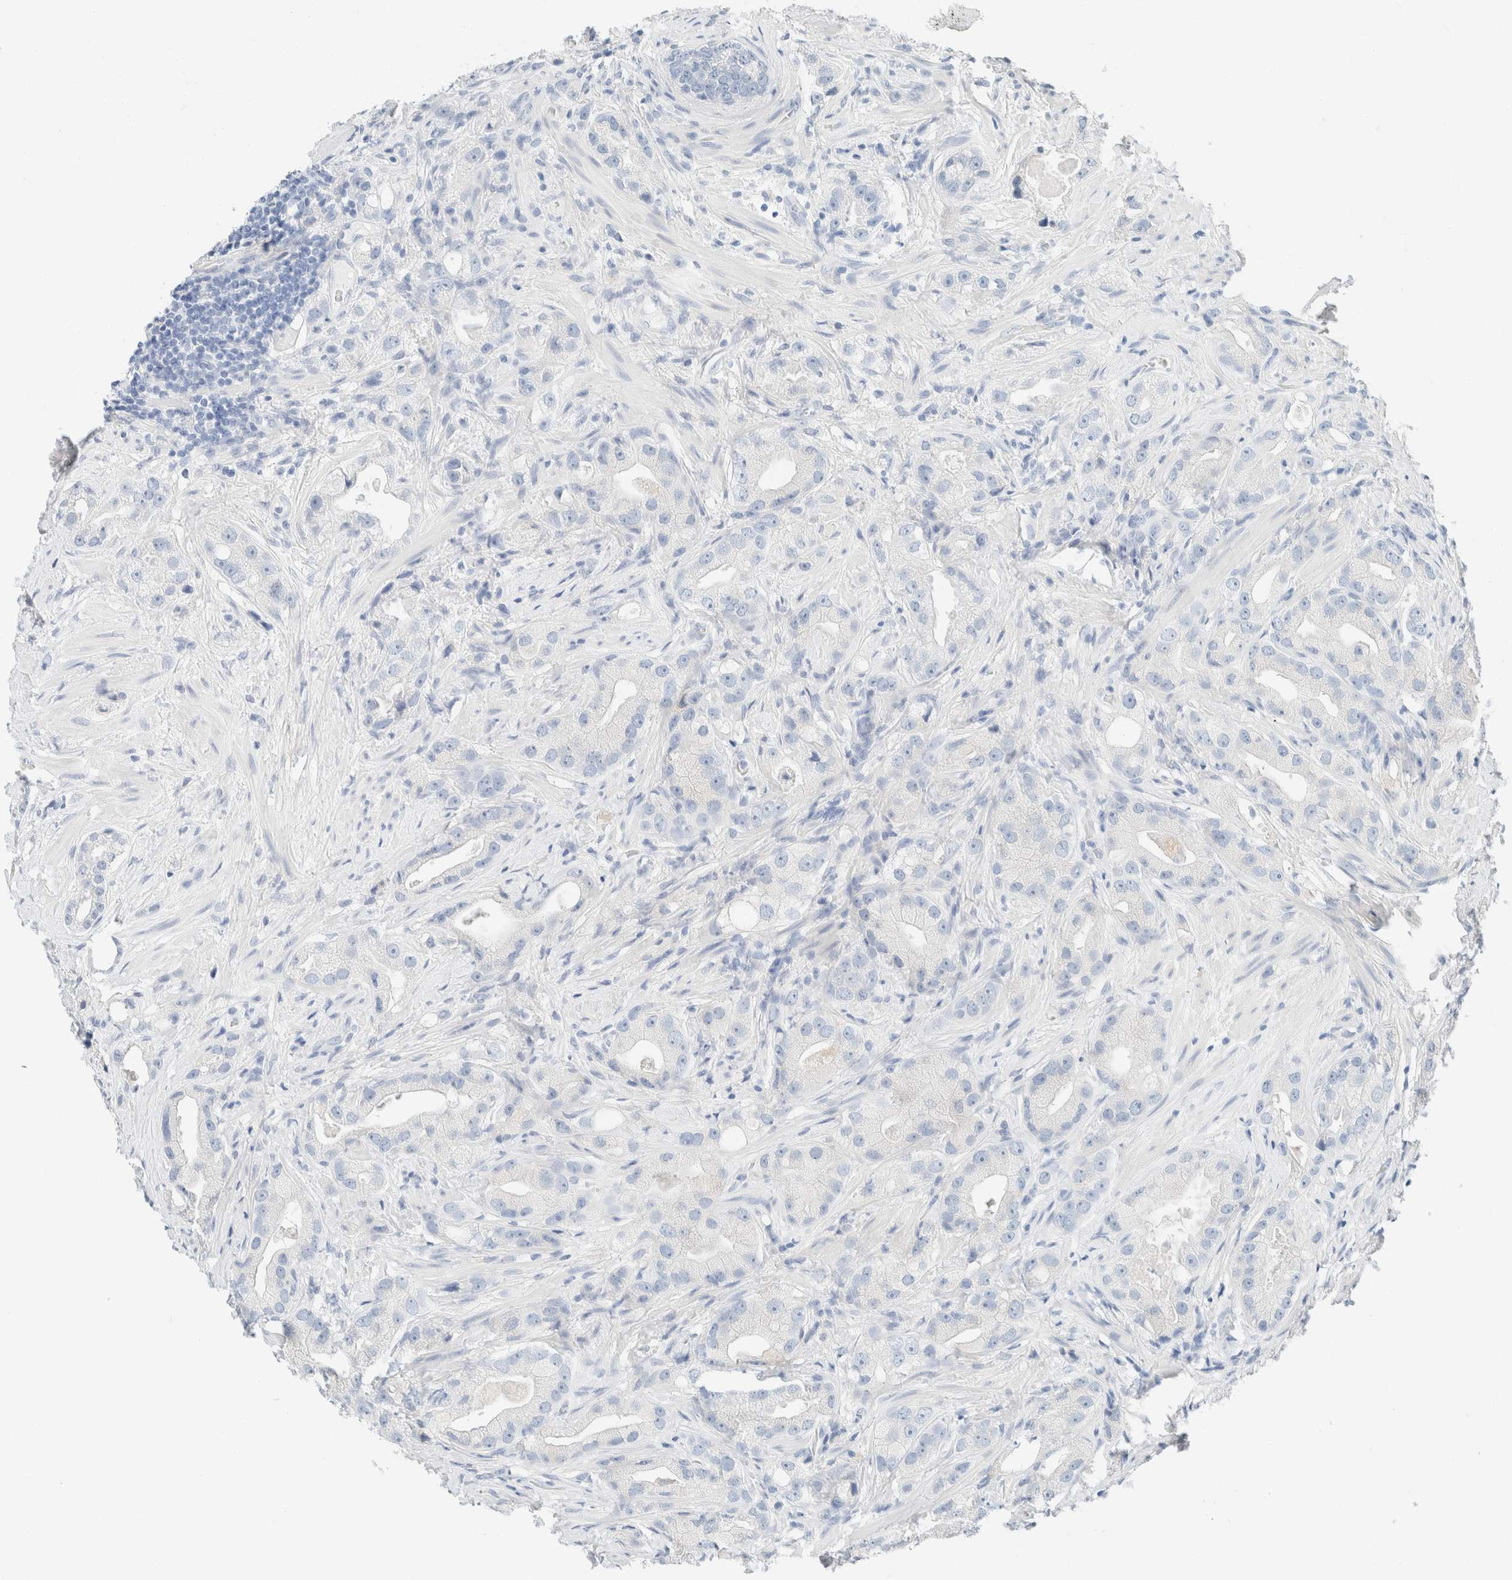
{"staining": {"intensity": "negative", "quantity": "none", "location": "none"}, "tissue": "prostate cancer", "cell_type": "Tumor cells", "image_type": "cancer", "snomed": [{"axis": "morphology", "description": "Adenocarcinoma, High grade"}, {"axis": "topography", "description": "Prostate"}], "caption": "DAB immunohistochemical staining of prostate cancer demonstrates no significant positivity in tumor cells.", "gene": "PCM1", "patient": {"sex": "male", "age": 63}}